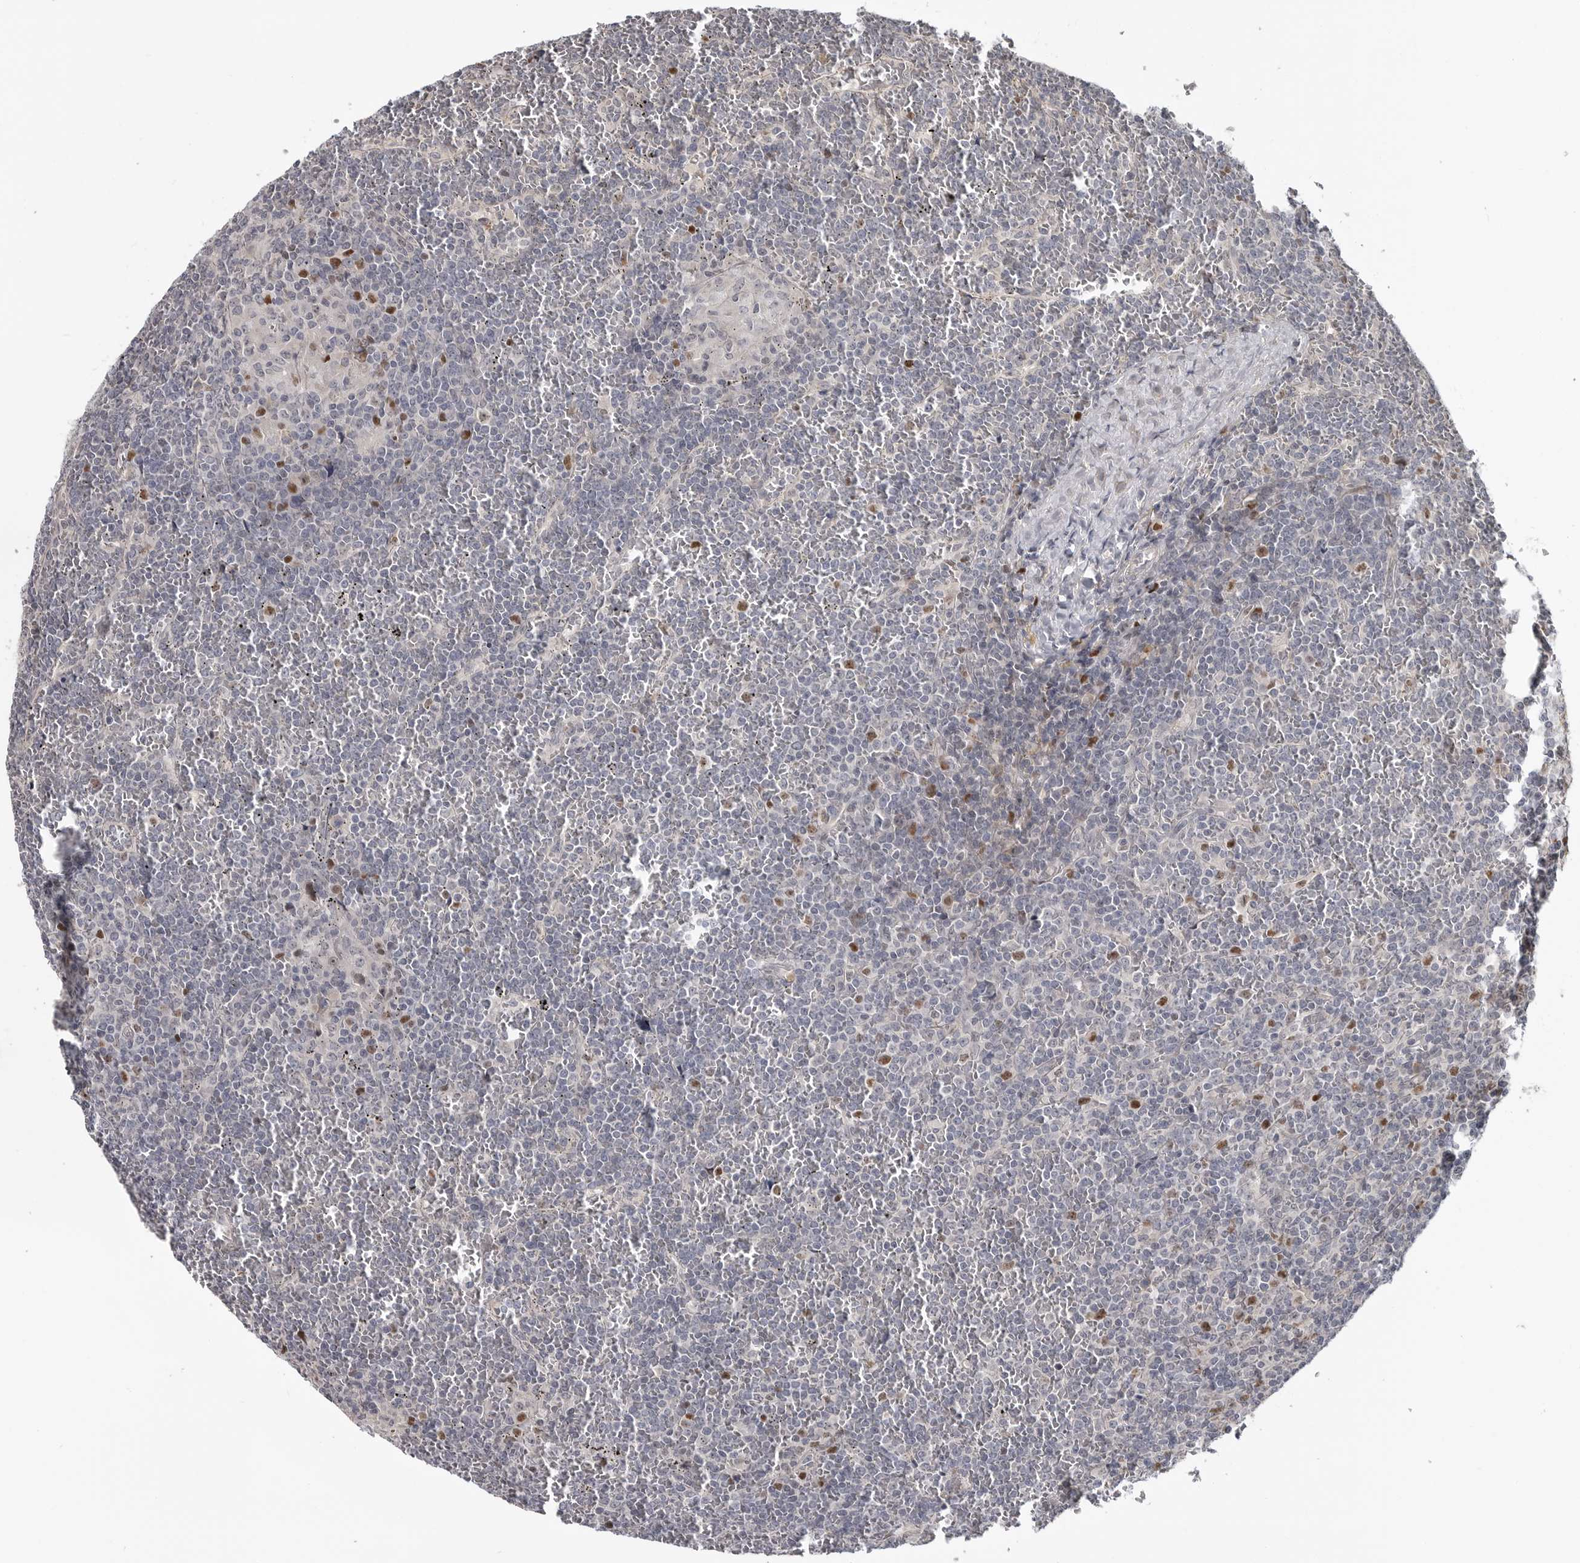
{"staining": {"intensity": "negative", "quantity": "none", "location": "none"}, "tissue": "lymphoma", "cell_type": "Tumor cells", "image_type": "cancer", "snomed": [{"axis": "morphology", "description": "Malignant lymphoma, non-Hodgkin's type, Low grade"}, {"axis": "topography", "description": "Spleen"}], "caption": "Human low-grade malignant lymphoma, non-Hodgkin's type stained for a protein using IHC demonstrates no staining in tumor cells.", "gene": "ZNF277", "patient": {"sex": "female", "age": 19}}